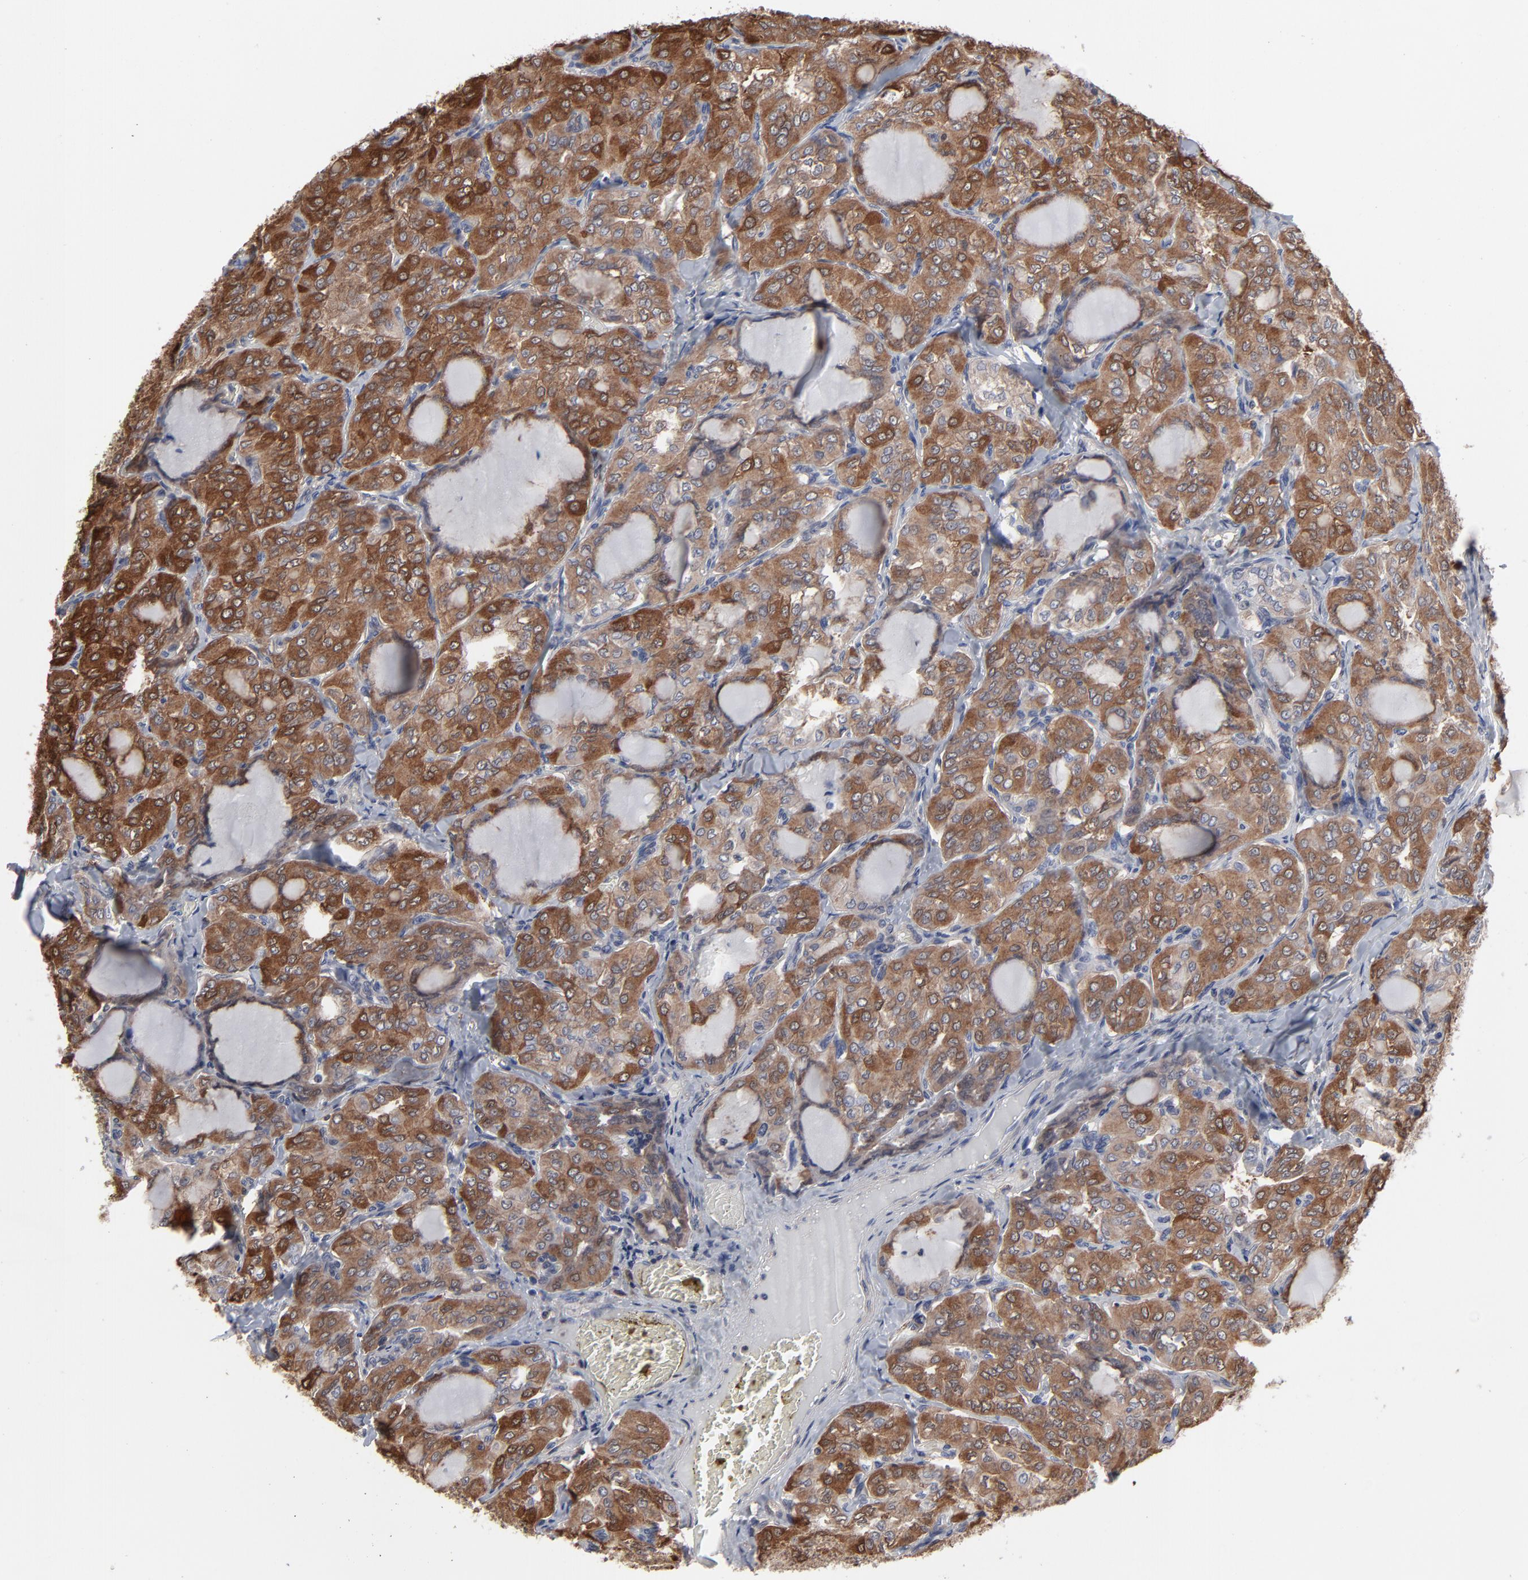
{"staining": {"intensity": "strong", "quantity": ">75%", "location": "cytoplasmic/membranous"}, "tissue": "thyroid cancer", "cell_type": "Tumor cells", "image_type": "cancer", "snomed": [{"axis": "morphology", "description": "Papillary adenocarcinoma, NOS"}, {"axis": "topography", "description": "Thyroid gland"}], "caption": "This photomicrograph exhibits papillary adenocarcinoma (thyroid) stained with IHC to label a protein in brown. The cytoplasmic/membranous of tumor cells show strong positivity for the protein. Nuclei are counter-stained blue.", "gene": "MAP2K1", "patient": {"sex": "male", "age": 20}}